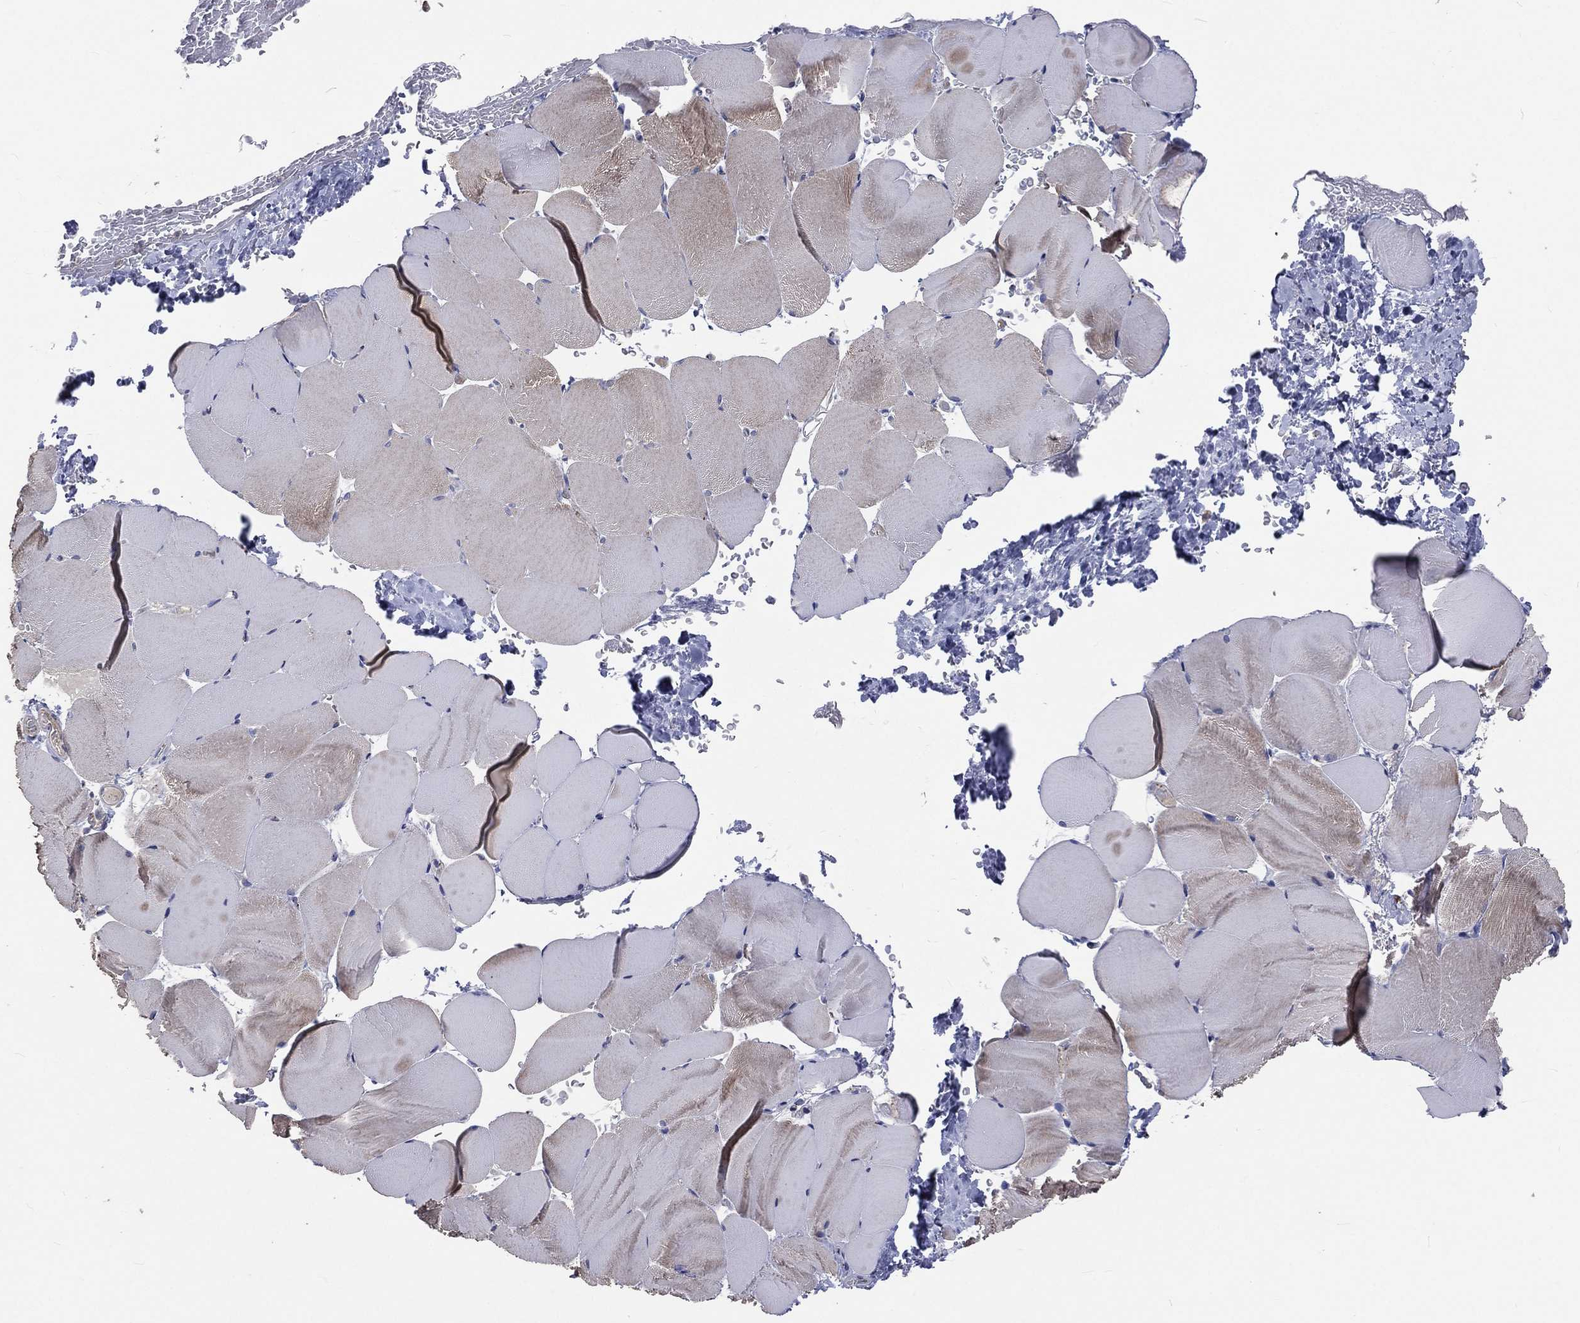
{"staining": {"intensity": "weak", "quantity": "<25%", "location": "cytoplasmic/membranous"}, "tissue": "skeletal muscle", "cell_type": "Myocytes", "image_type": "normal", "snomed": [{"axis": "morphology", "description": "Normal tissue, NOS"}, {"axis": "topography", "description": "Skeletal muscle"}], "caption": "Image shows no significant protein positivity in myocytes of normal skeletal muscle. The staining is performed using DAB brown chromogen with nuclei counter-stained in using hematoxylin.", "gene": "CROCC", "patient": {"sex": "female", "age": 37}}